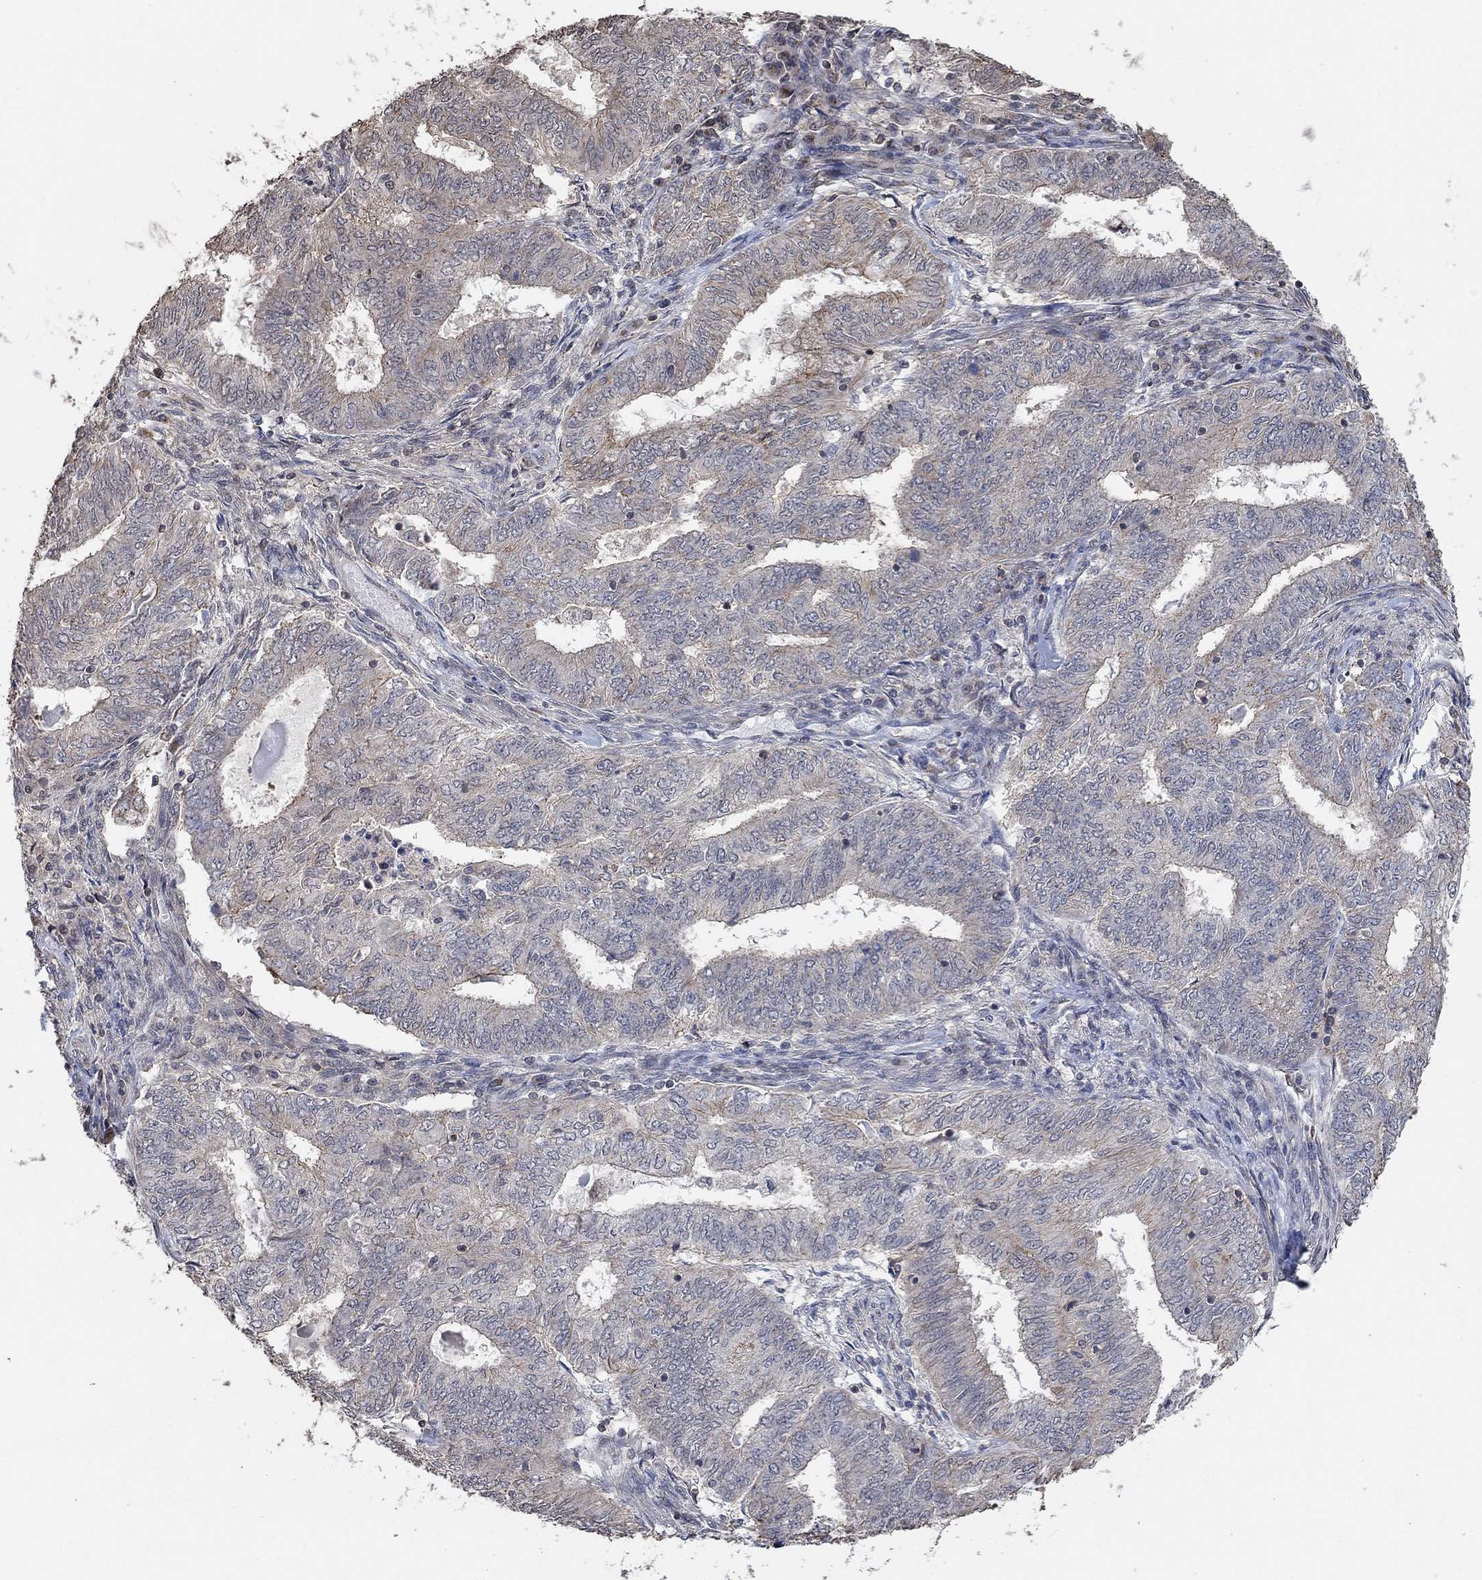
{"staining": {"intensity": "moderate", "quantity": "<25%", "location": "cytoplasmic/membranous"}, "tissue": "endometrial cancer", "cell_type": "Tumor cells", "image_type": "cancer", "snomed": [{"axis": "morphology", "description": "Adenocarcinoma, NOS"}, {"axis": "topography", "description": "Endometrium"}], "caption": "Approximately <25% of tumor cells in endometrial adenocarcinoma exhibit moderate cytoplasmic/membranous protein expression as visualized by brown immunohistochemical staining.", "gene": "UNC5B", "patient": {"sex": "female", "age": 62}}